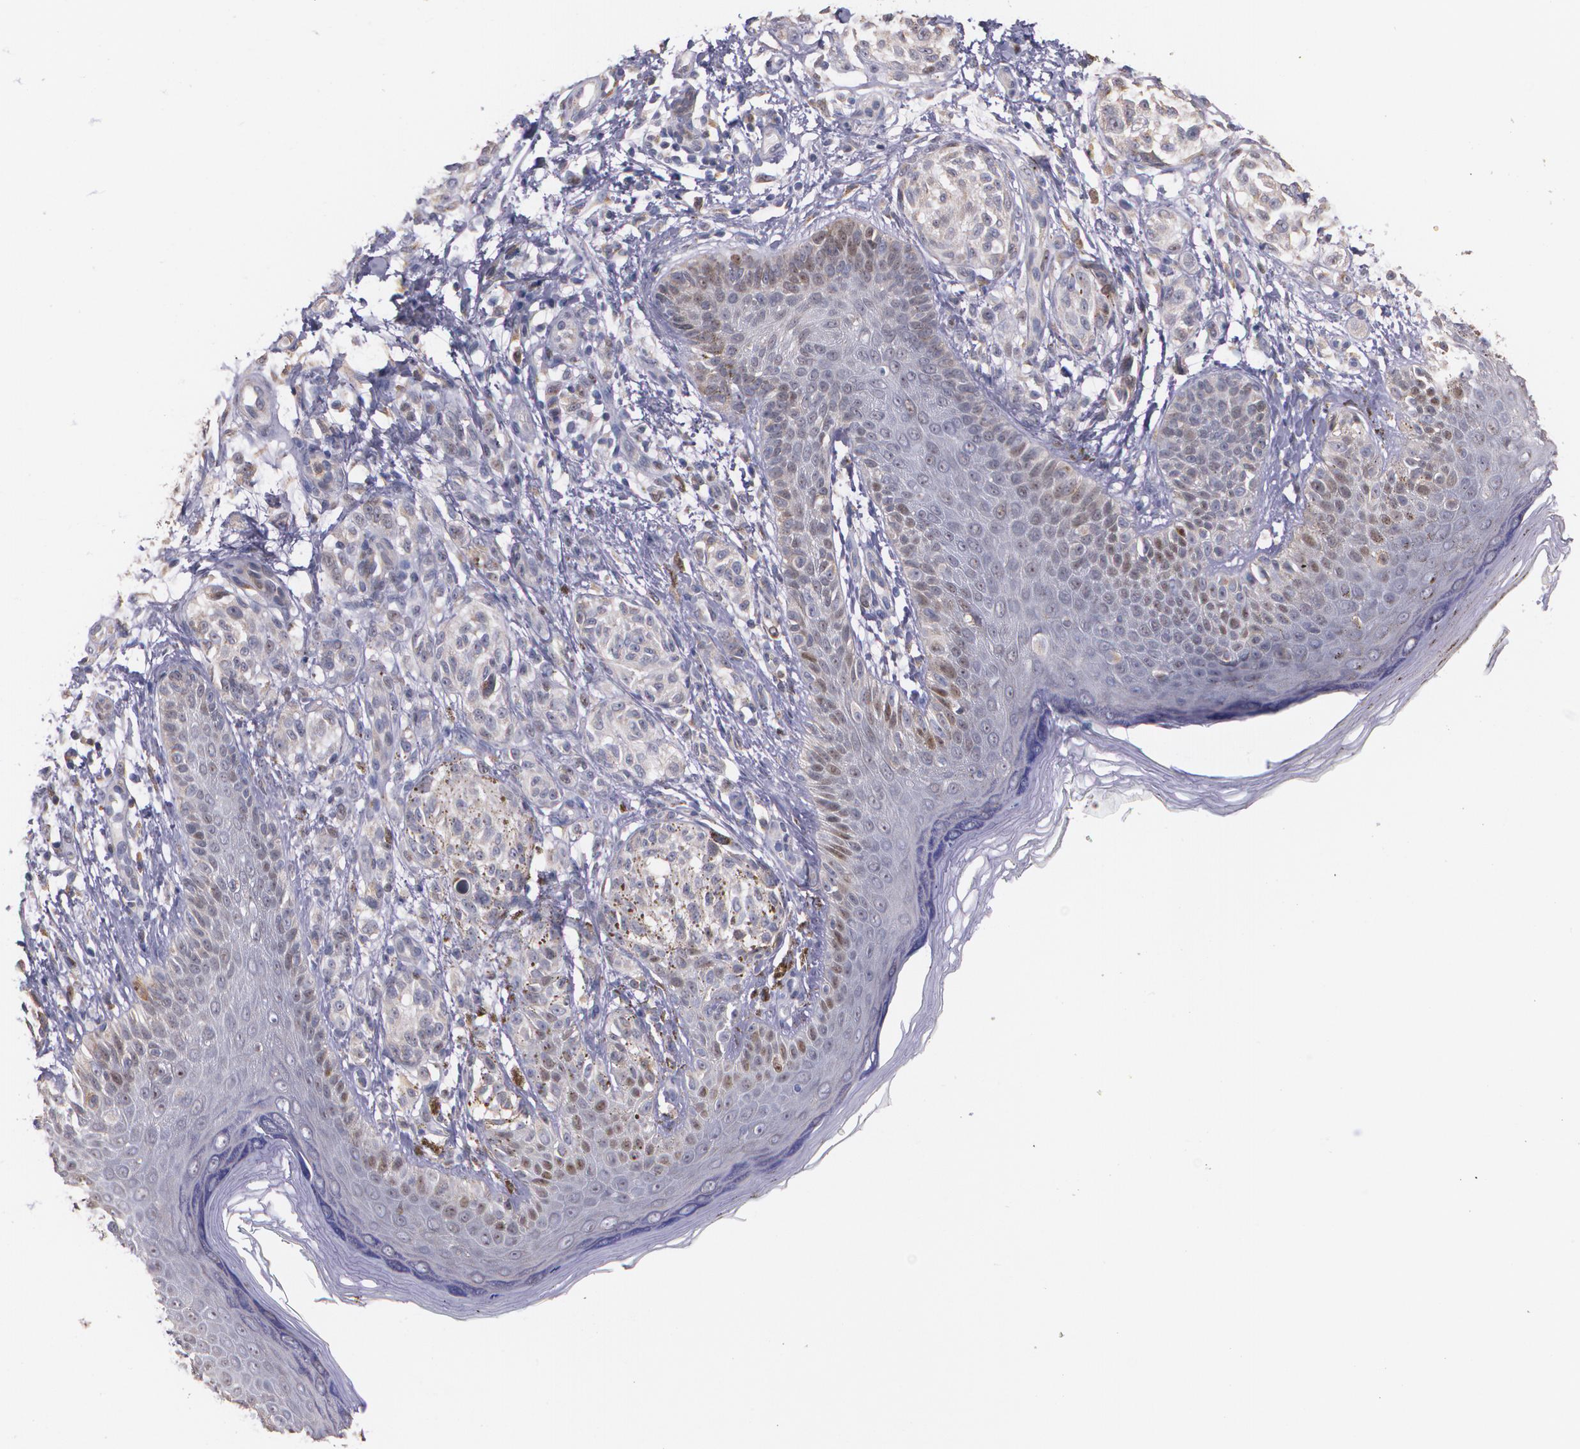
{"staining": {"intensity": "weak", "quantity": ">75%", "location": "cytoplasmic/membranous"}, "tissue": "melanoma", "cell_type": "Tumor cells", "image_type": "cancer", "snomed": [{"axis": "morphology", "description": "Malignant melanoma, NOS"}, {"axis": "topography", "description": "Skin"}], "caption": "Immunohistochemistry (IHC) photomicrograph of human melanoma stained for a protein (brown), which shows low levels of weak cytoplasmic/membranous positivity in approximately >75% of tumor cells.", "gene": "ATF3", "patient": {"sex": "male", "age": 57}}